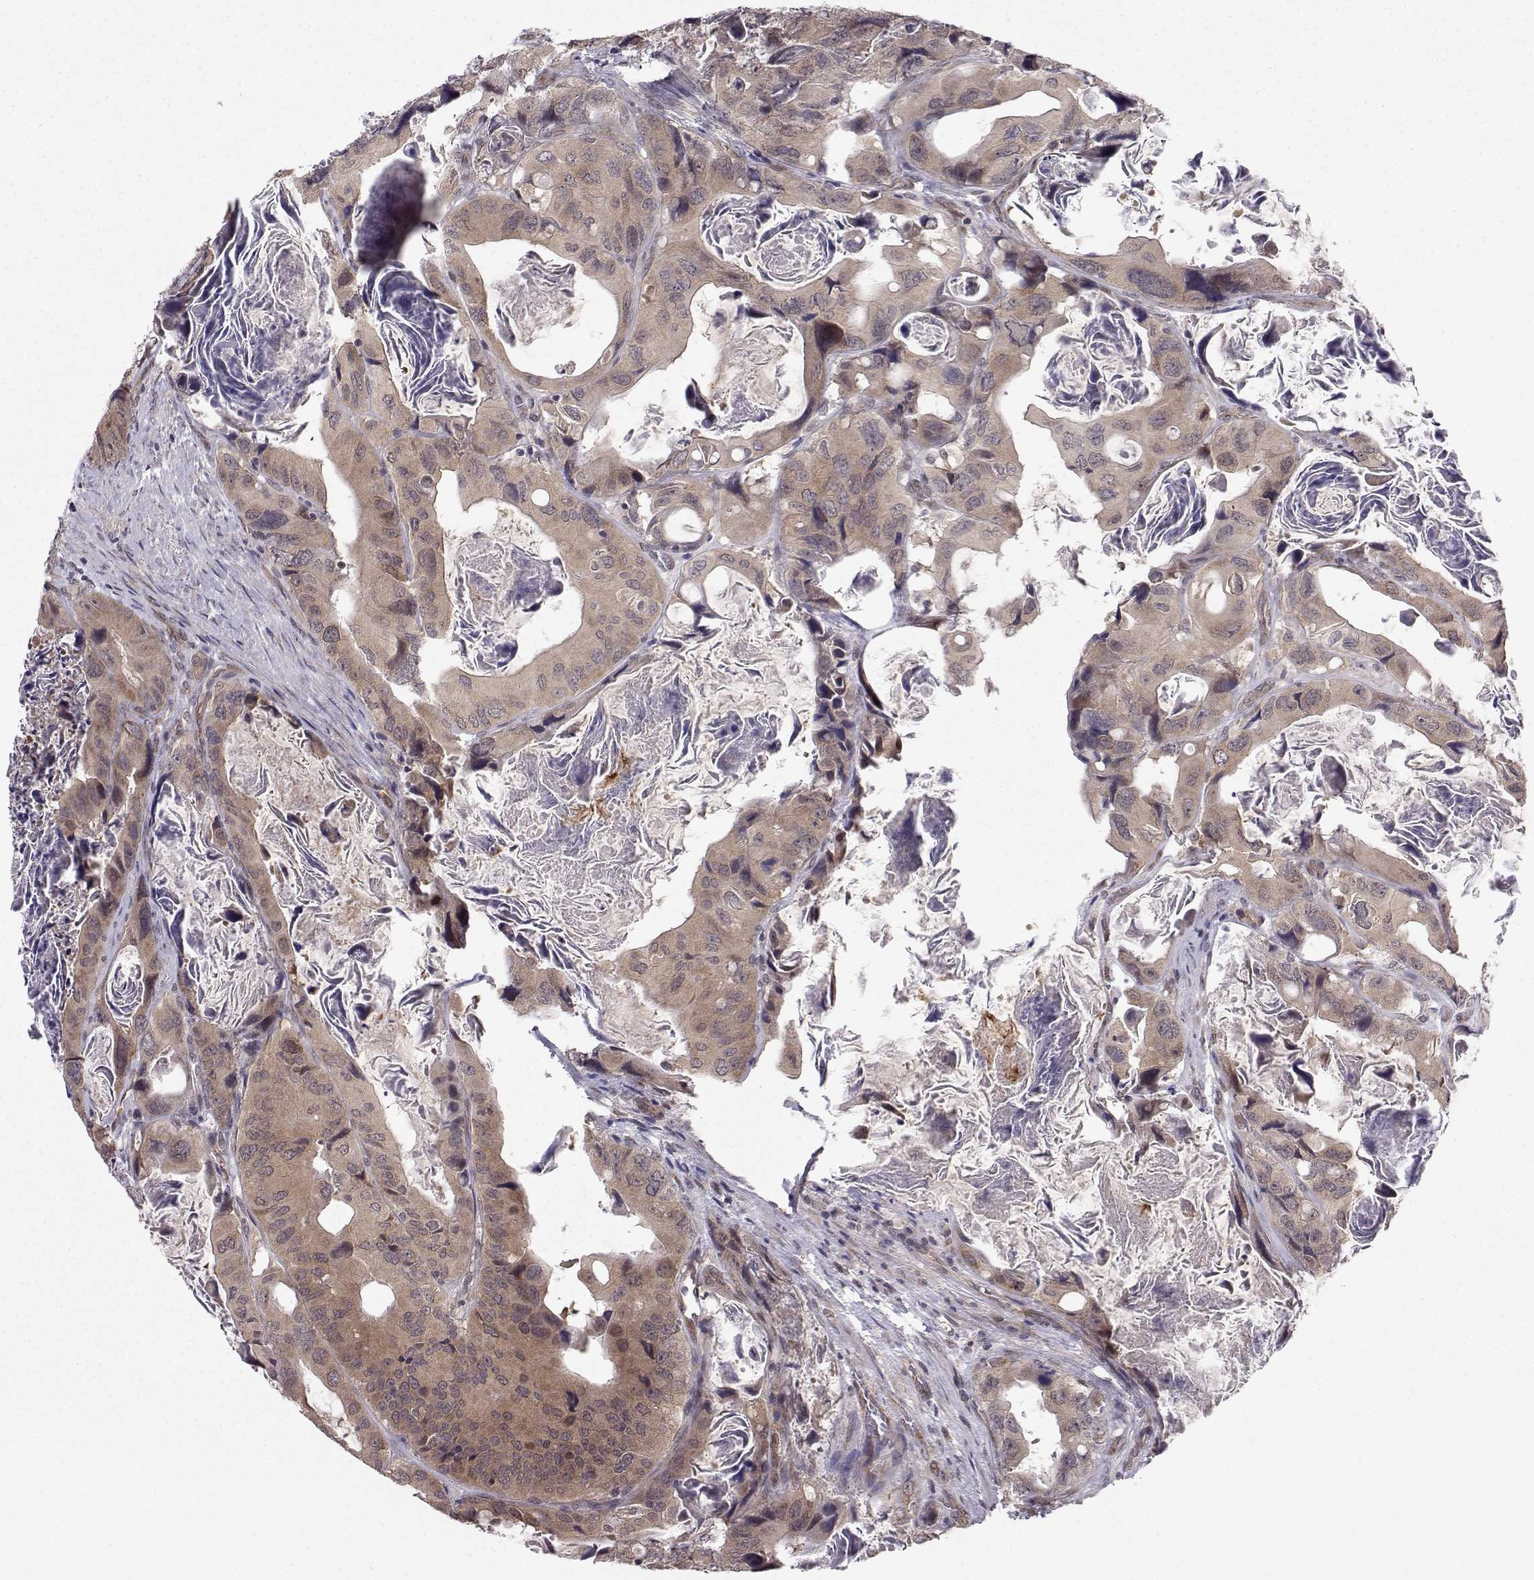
{"staining": {"intensity": "weak", "quantity": ">75%", "location": "cytoplasmic/membranous"}, "tissue": "colorectal cancer", "cell_type": "Tumor cells", "image_type": "cancer", "snomed": [{"axis": "morphology", "description": "Adenocarcinoma, NOS"}, {"axis": "topography", "description": "Rectum"}], "caption": "Colorectal cancer (adenocarcinoma) was stained to show a protein in brown. There is low levels of weak cytoplasmic/membranous expression in about >75% of tumor cells.", "gene": "PKN2", "patient": {"sex": "male", "age": 64}}